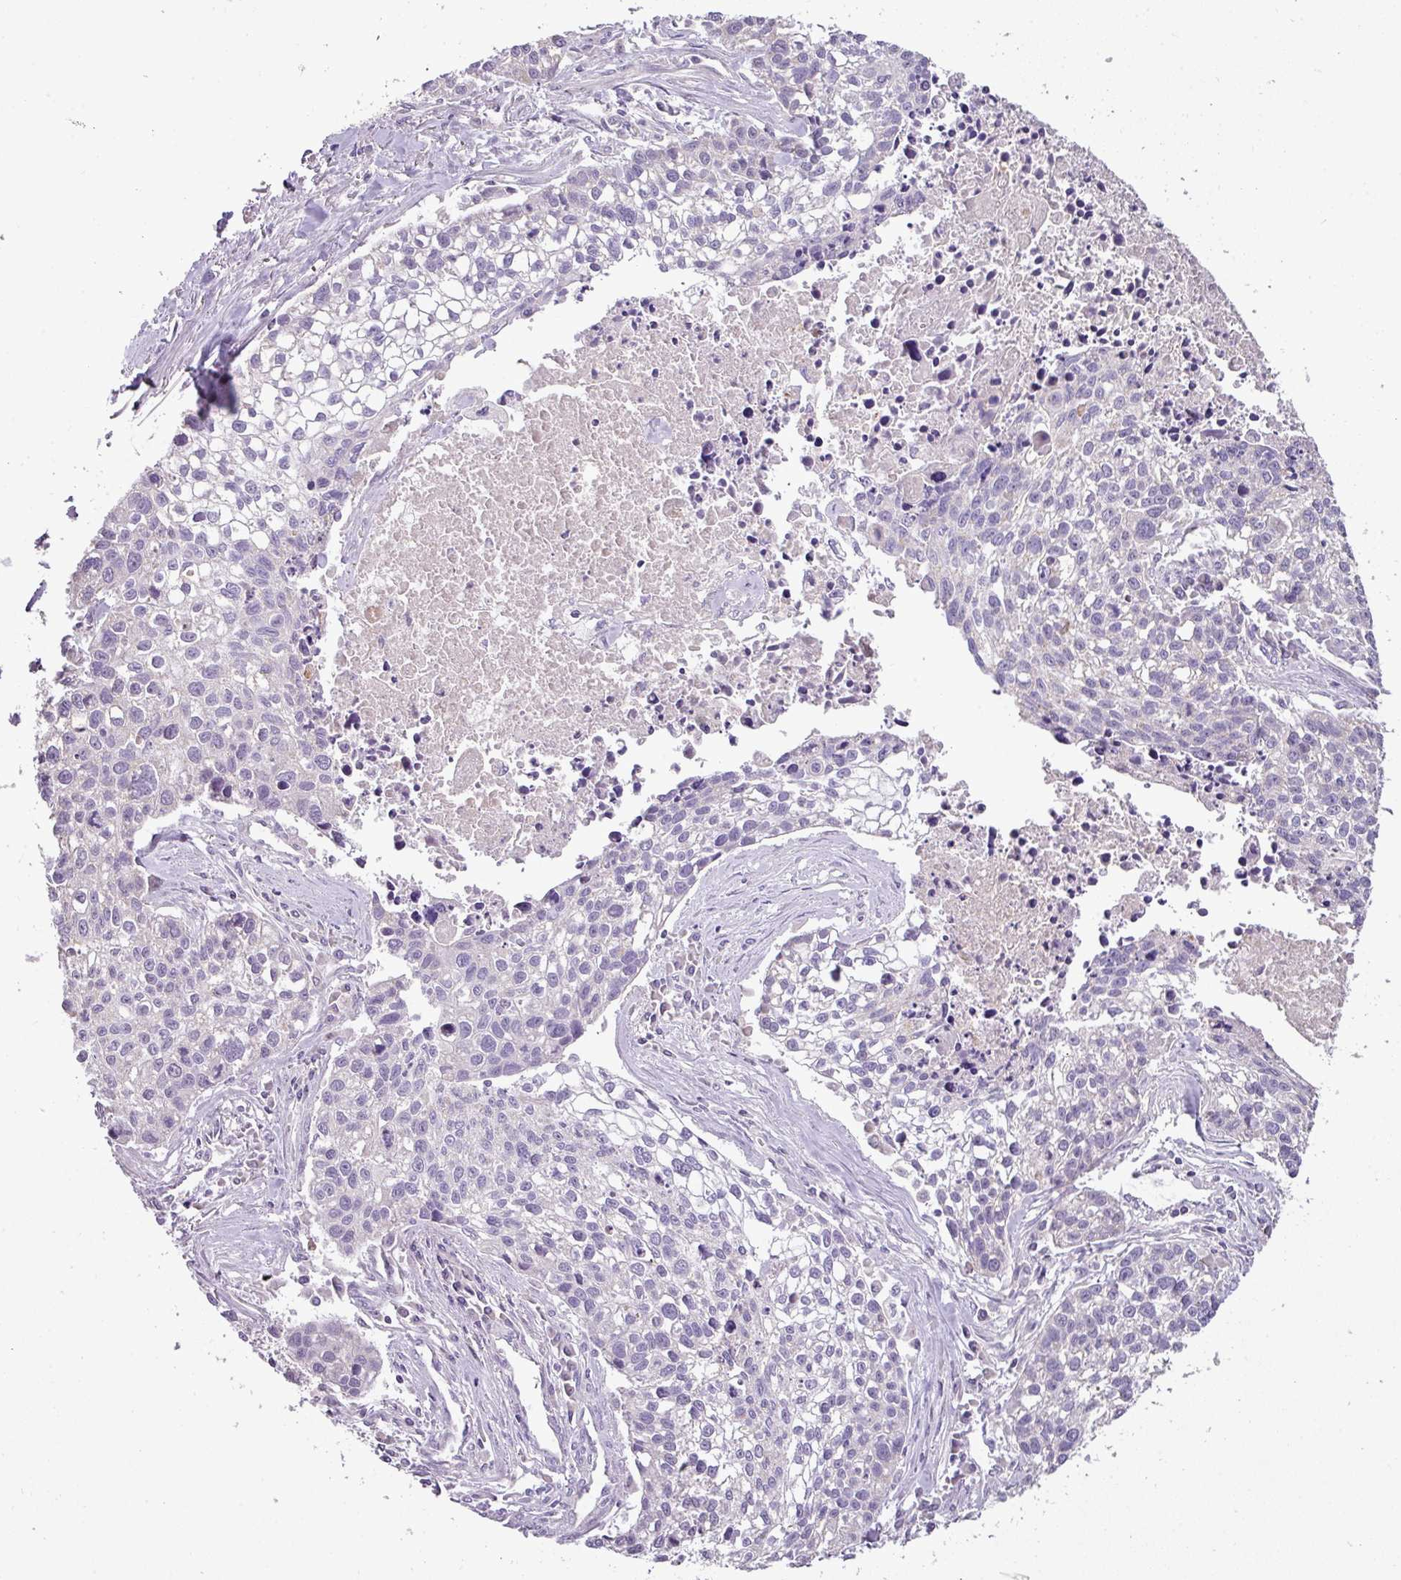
{"staining": {"intensity": "negative", "quantity": "none", "location": "none"}, "tissue": "lung cancer", "cell_type": "Tumor cells", "image_type": "cancer", "snomed": [{"axis": "morphology", "description": "Squamous cell carcinoma, NOS"}, {"axis": "topography", "description": "Lung"}], "caption": "Protein analysis of lung cancer demonstrates no significant staining in tumor cells. (Immunohistochemistry (ihc), brightfield microscopy, high magnification).", "gene": "BRINP2", "patient": {"sex": "male", "age": 74}}